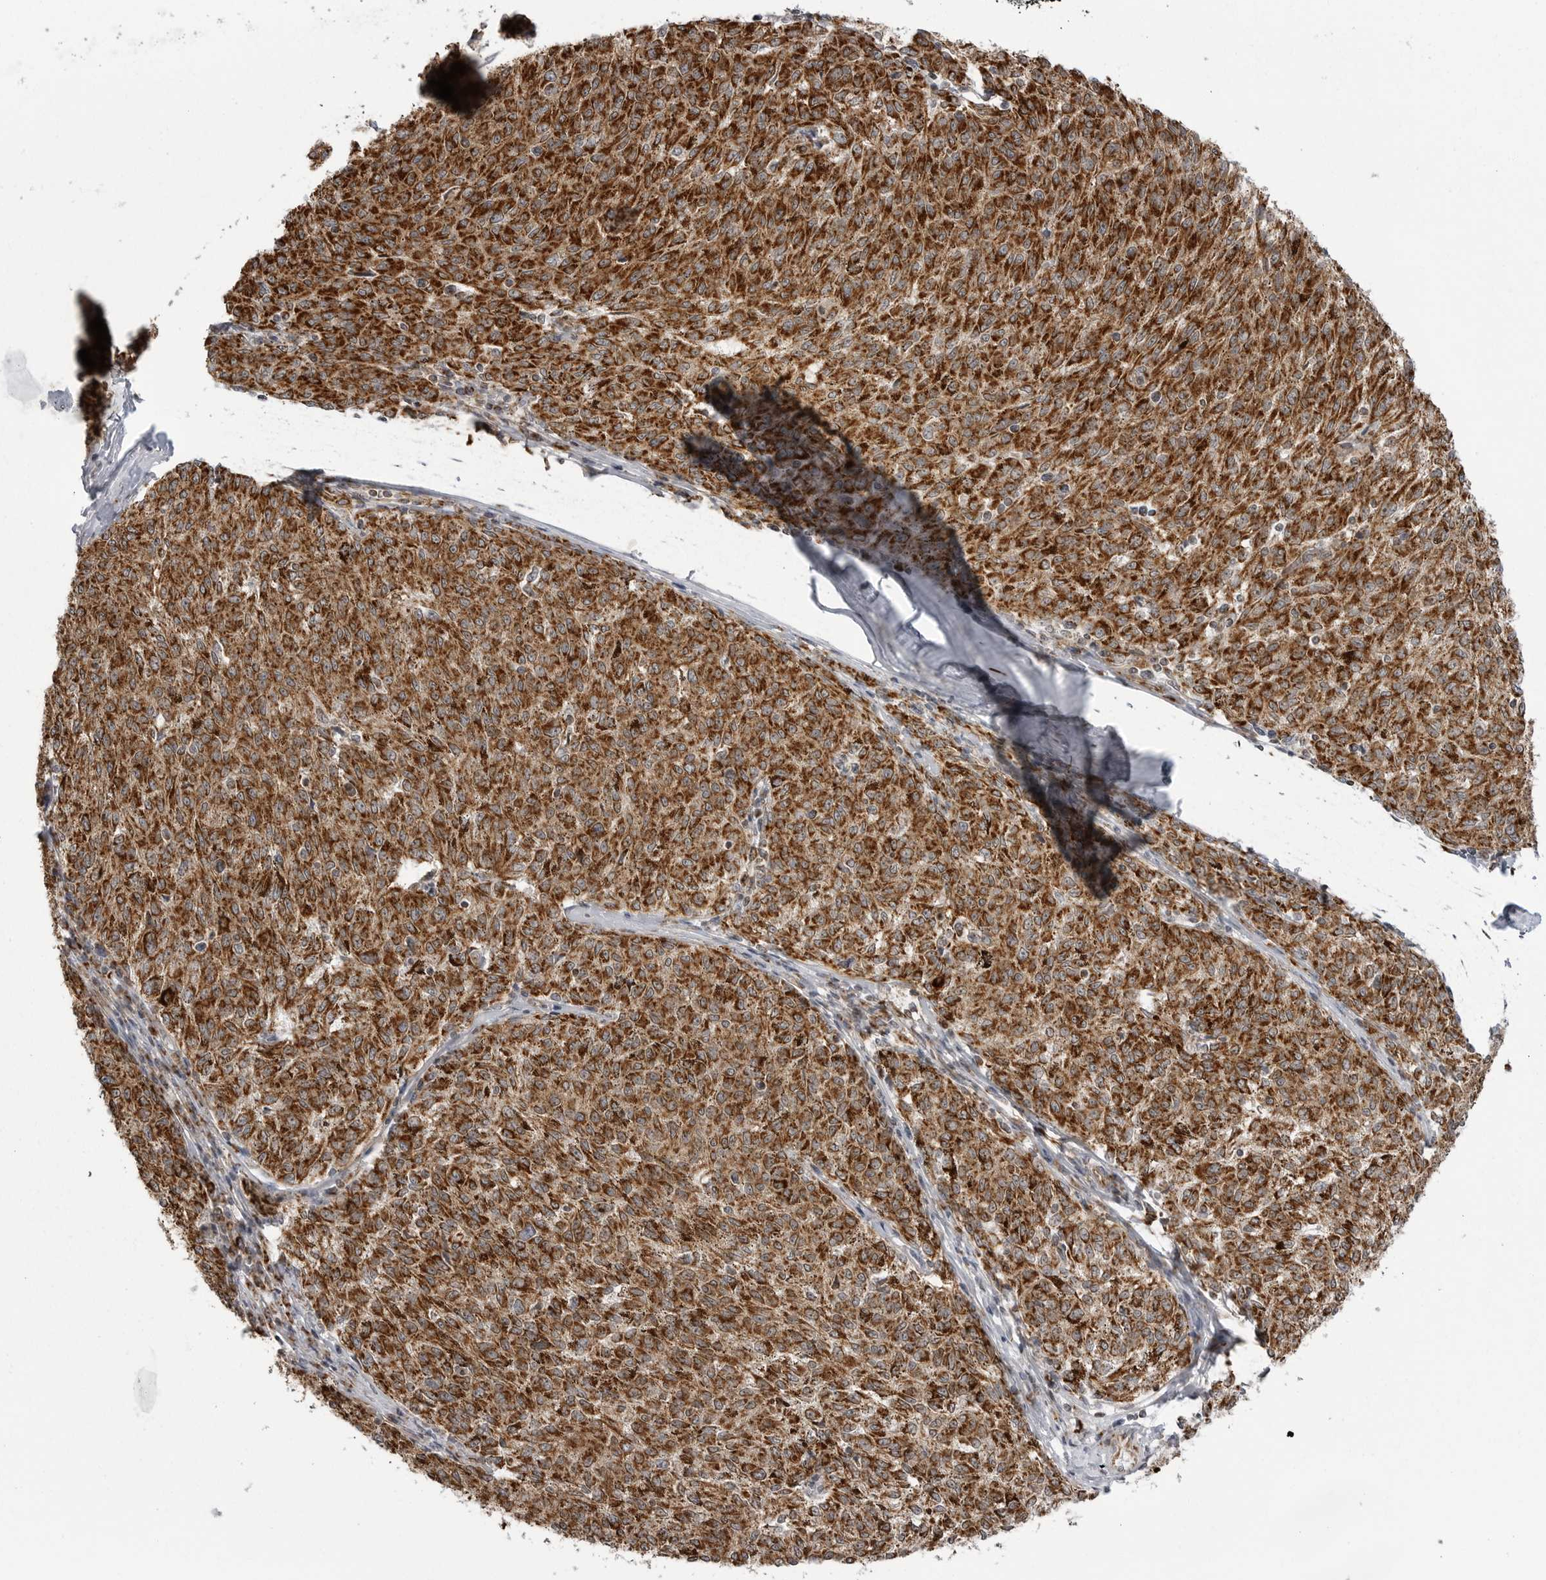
{"staining": {"intensity": "strong", "quantity": ">75%", "location": "cytoplasmic/membranous"}, "tissue": "melanoma", "cell_type": "Tumor cells", "image_type": "cancer", "snomed": [{"axis": "morphology", "description": "Malignant melanoma, NOS"}, {"axis": "topography", "description": "Skin"}], "caption": "A brown stain labels strong cytoplasmic/membranous expression of a protein in human malignant melanoma tumor cells. The staining was performed using DAB, with brown indicating positive protein expression. Nuclei are stained blue with hematoxylin.", "gene": "FH", "patient": {"sex": "female", "age": 72}}